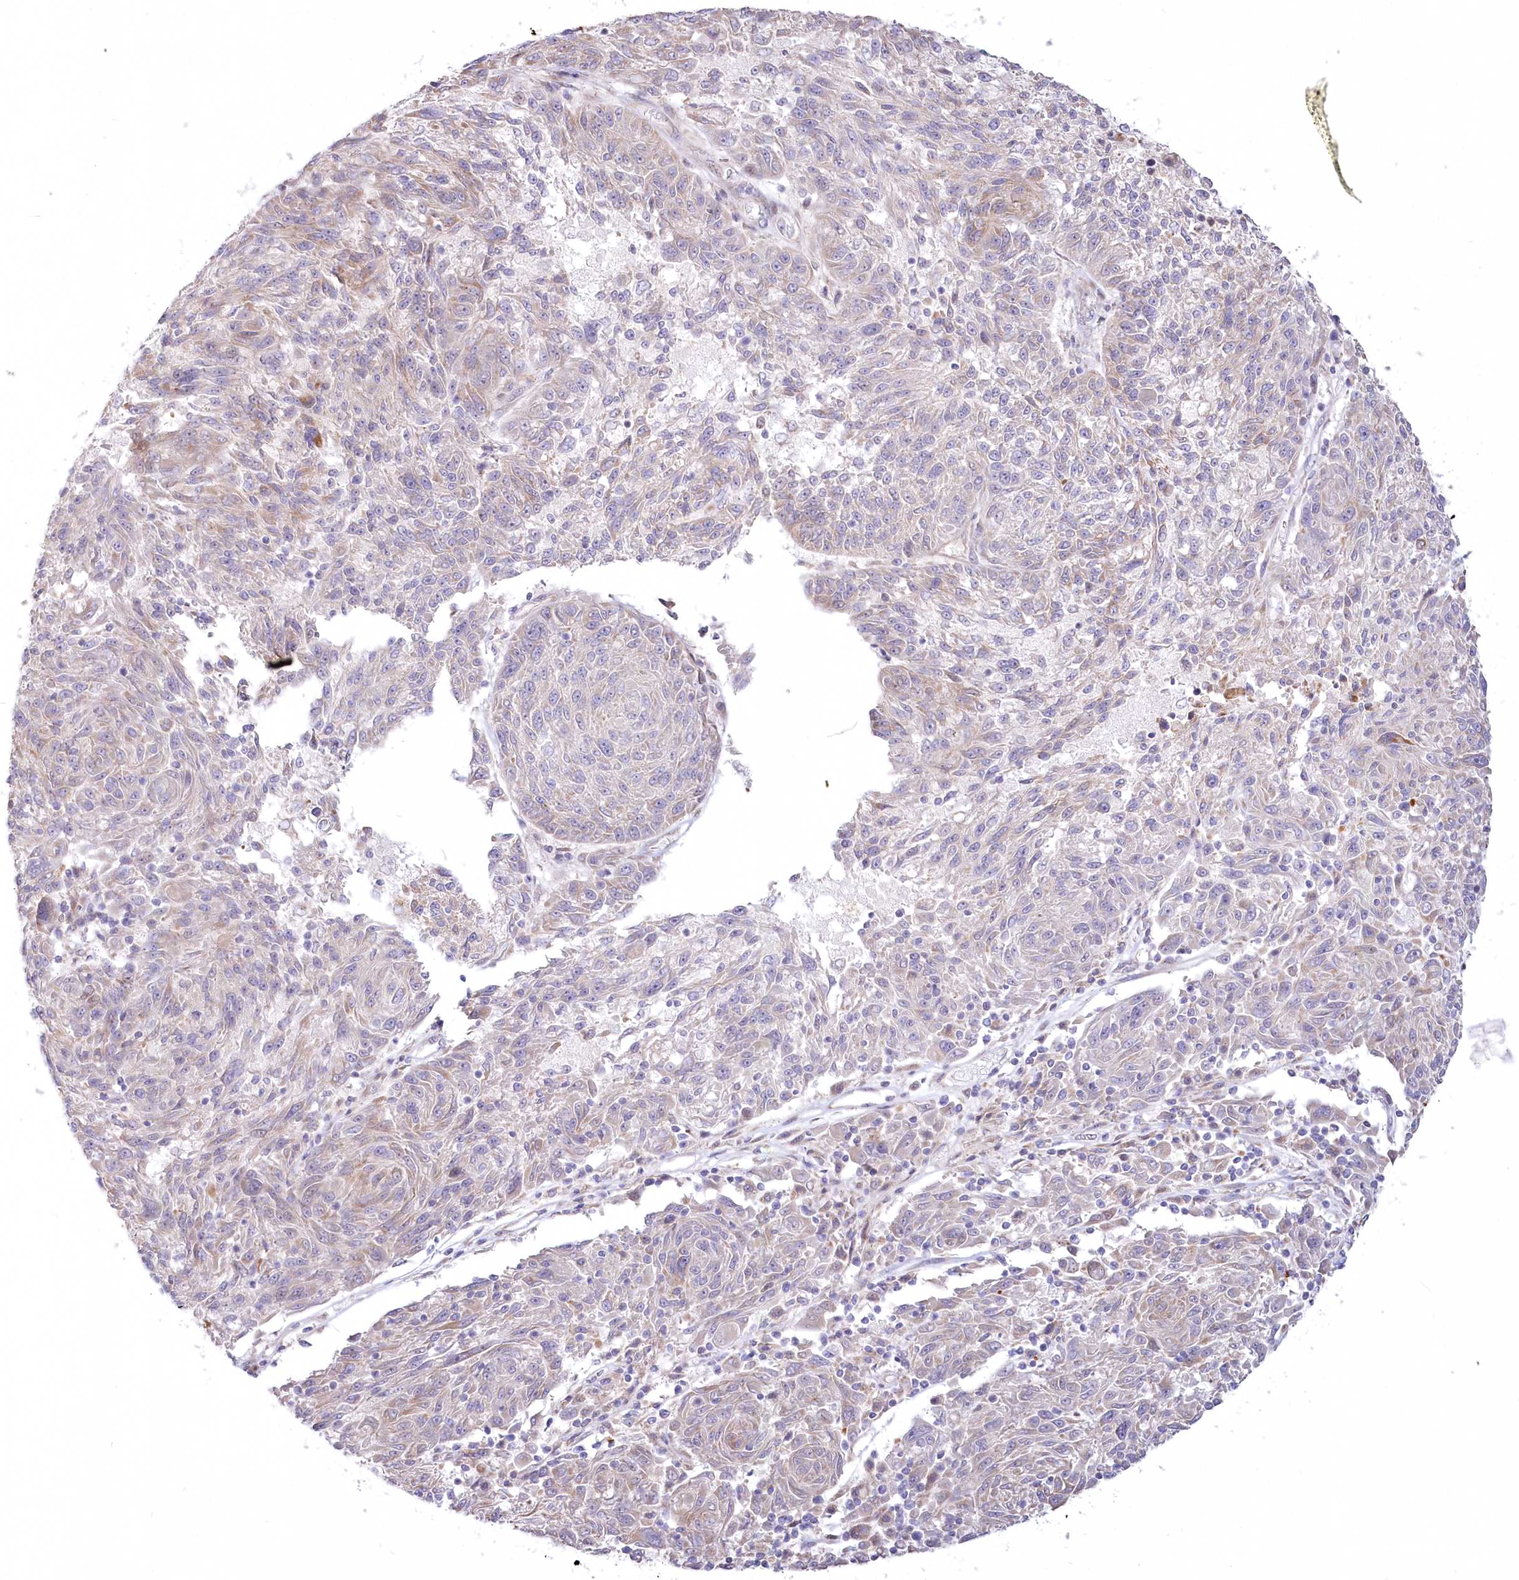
{"staining": {"intensity": "weak", "quantity": "<25%", "location": "cytoplasmic/membranous"}, "tissue": "melanoma", "cell_type": "Tumor cells", "image_type": "cancer", "snomed": [{"axis": "morphology", "description": "Malignant melanoma, NOS"}, {"axis": "topography", "description": "Skin"}], "caption": "Protein analysis of melanoma exhibits no significant staining in tumor cells.", "gene": "MTG1", "patient": {"sex": "male", "age": 53}}